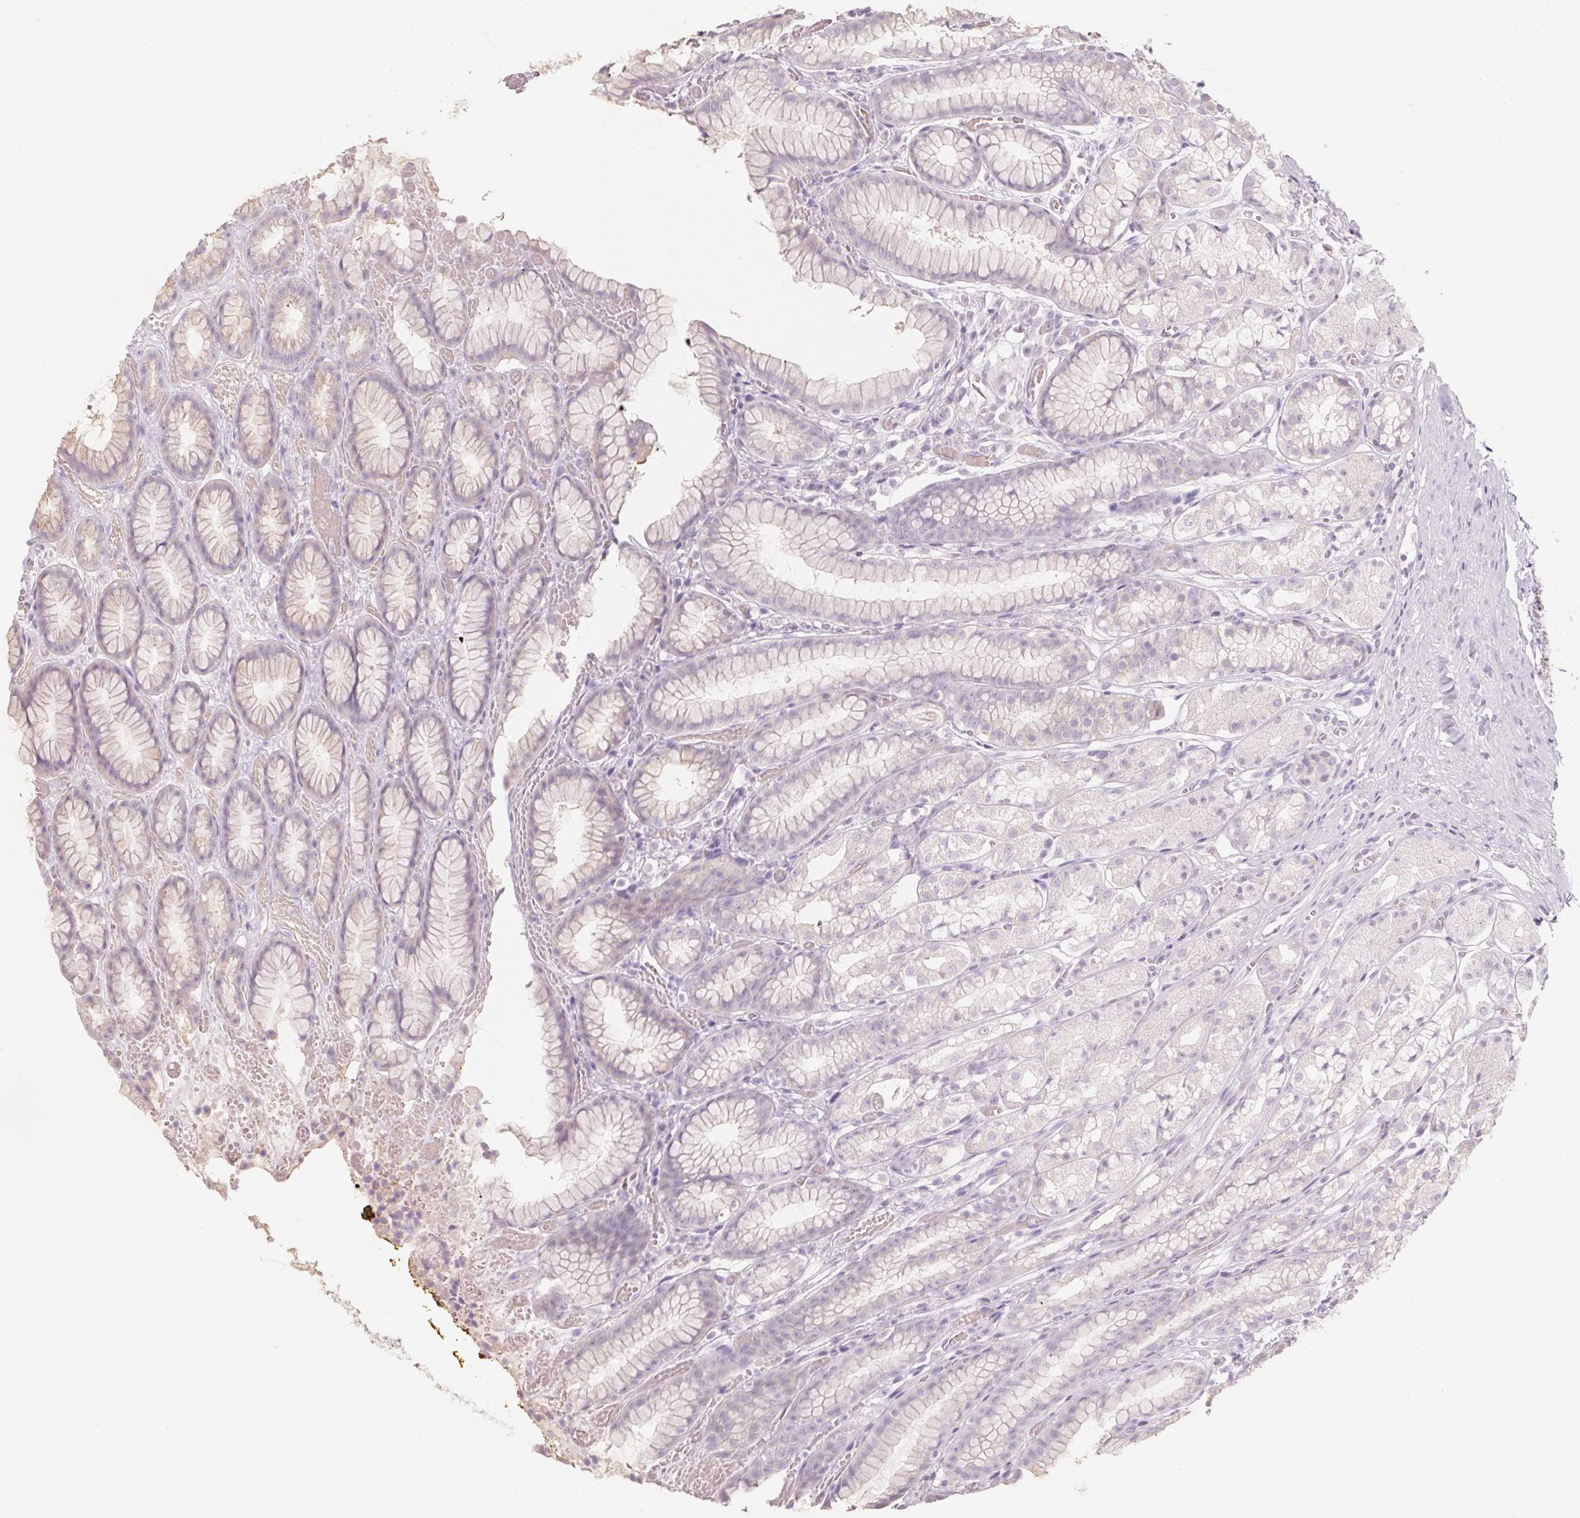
{"staining": {"intensity": "negative", "quantity": "none", "location": "none"}, "tissue": "stomach", "cell_type": "Glandular cells", "image_type": "normal", "snomed": [{"axis": "morphology", "description": "Normal tissue, NOS"}, {"axis": "topography", "description": "Smooth muscle"}, {"axis": "topography", "description": "Stomach"}], "caption": "Micrograph shows no significant protein expression in glandular cells of benign stomach. The staining is performed using DAB brown chromogen with nuclei counter-stained in using hematoxylin.", "gene": "POU1F1", "patient": {"sex": "male", "age": 70}}